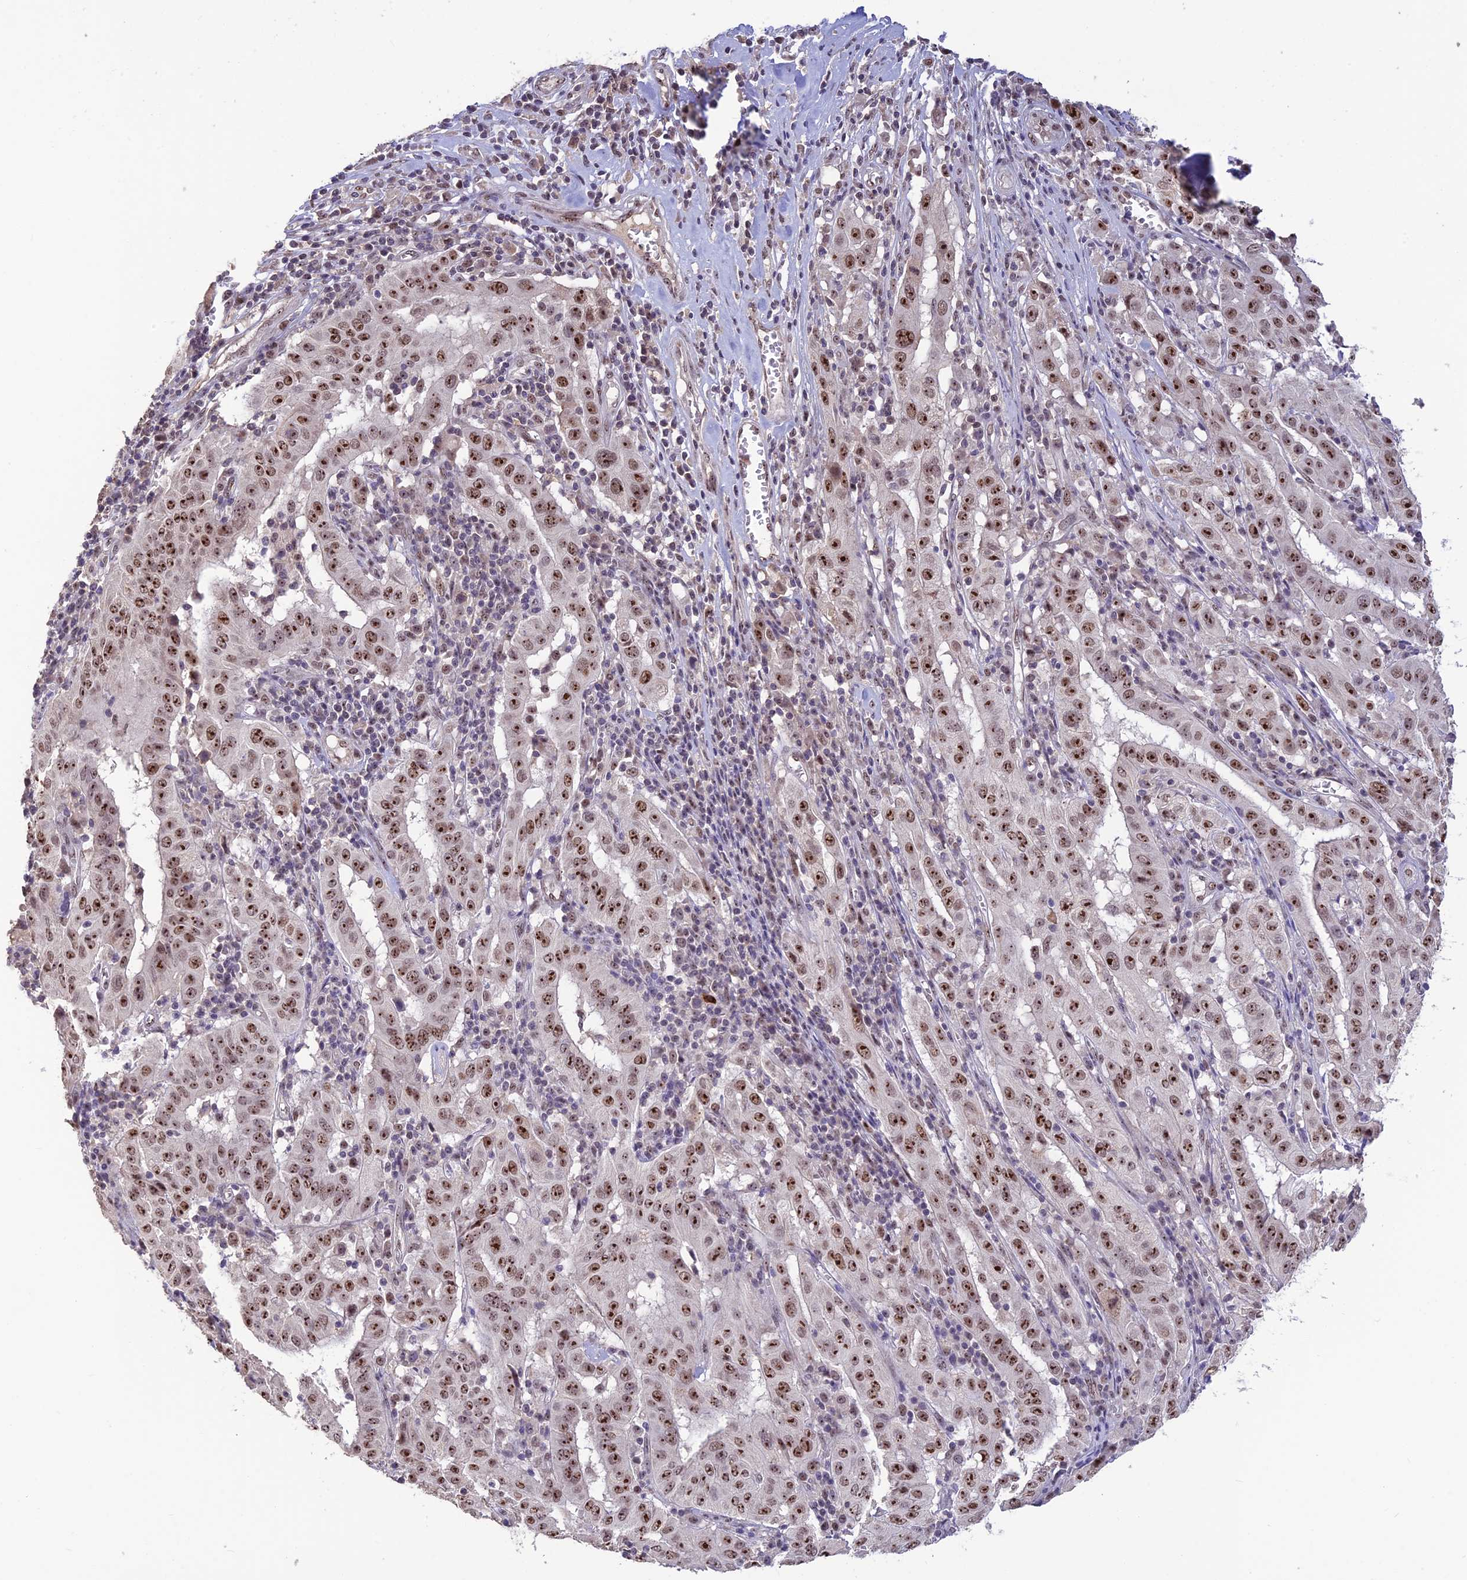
{"staining": {"intensity": "strong", "quantity": ">75%", "location": "nuclear"}, "tissue": "pancreatic cancer", "cell_type": "Tumor cells", "image_type": "cancer", "snomed": [{"axis": "morphology", "description": "Adenocarcinoma, NOS"}, {"axis": "topography", "description": "Pancreas"}], "caption": "This is an image of immunohistochemistry staining of pancreatic adenocarcinoma, which shows strong positivity in the nuclear of tumor cells.", "gene": "POLR1G", "patient": {"sex": "male", "age": 63}}